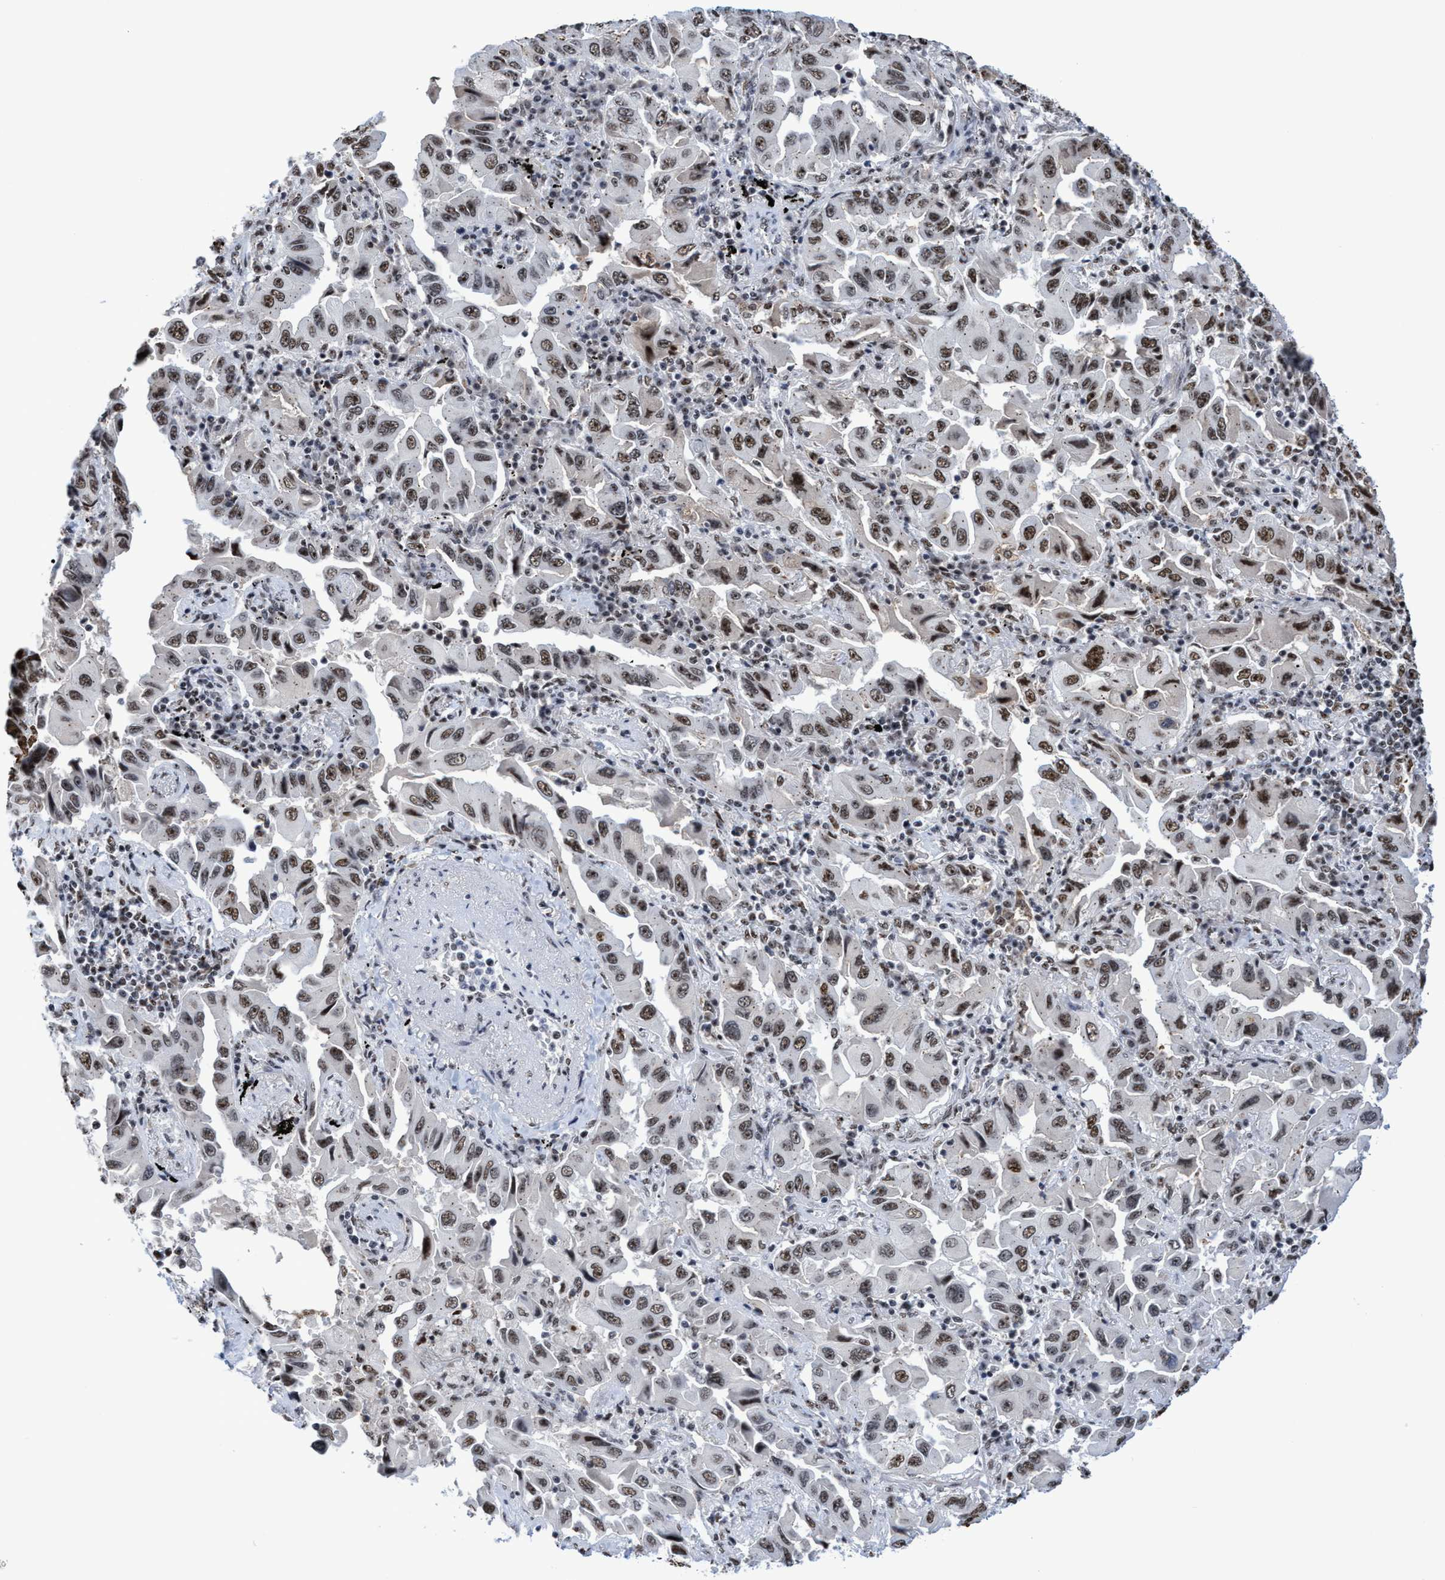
{"staining": {"intensity": "moderate", "quantity": ">75%", "location": "nuclear"}, "tissue": "lung cancer", "cell_type": "Tumor cells", "image_type": "cancer", "snomed": [{"axis": "morphology", "description": "Adenocarcinoma, NOS"}, {"axis": "topography", "description": "Lung"}], "caption": "Immunohistochemical staining of human lung adenocarcinoma exhibits medium levels of moderate nuclear protein positivity in approximately >75% of tumor cells. (DAB (3,3'-diaminobenzidine) IHC with brightfield microscopy, high magnification).", "gene": "EFCAB10", "patient": {"sex": "female", "age": 65}}